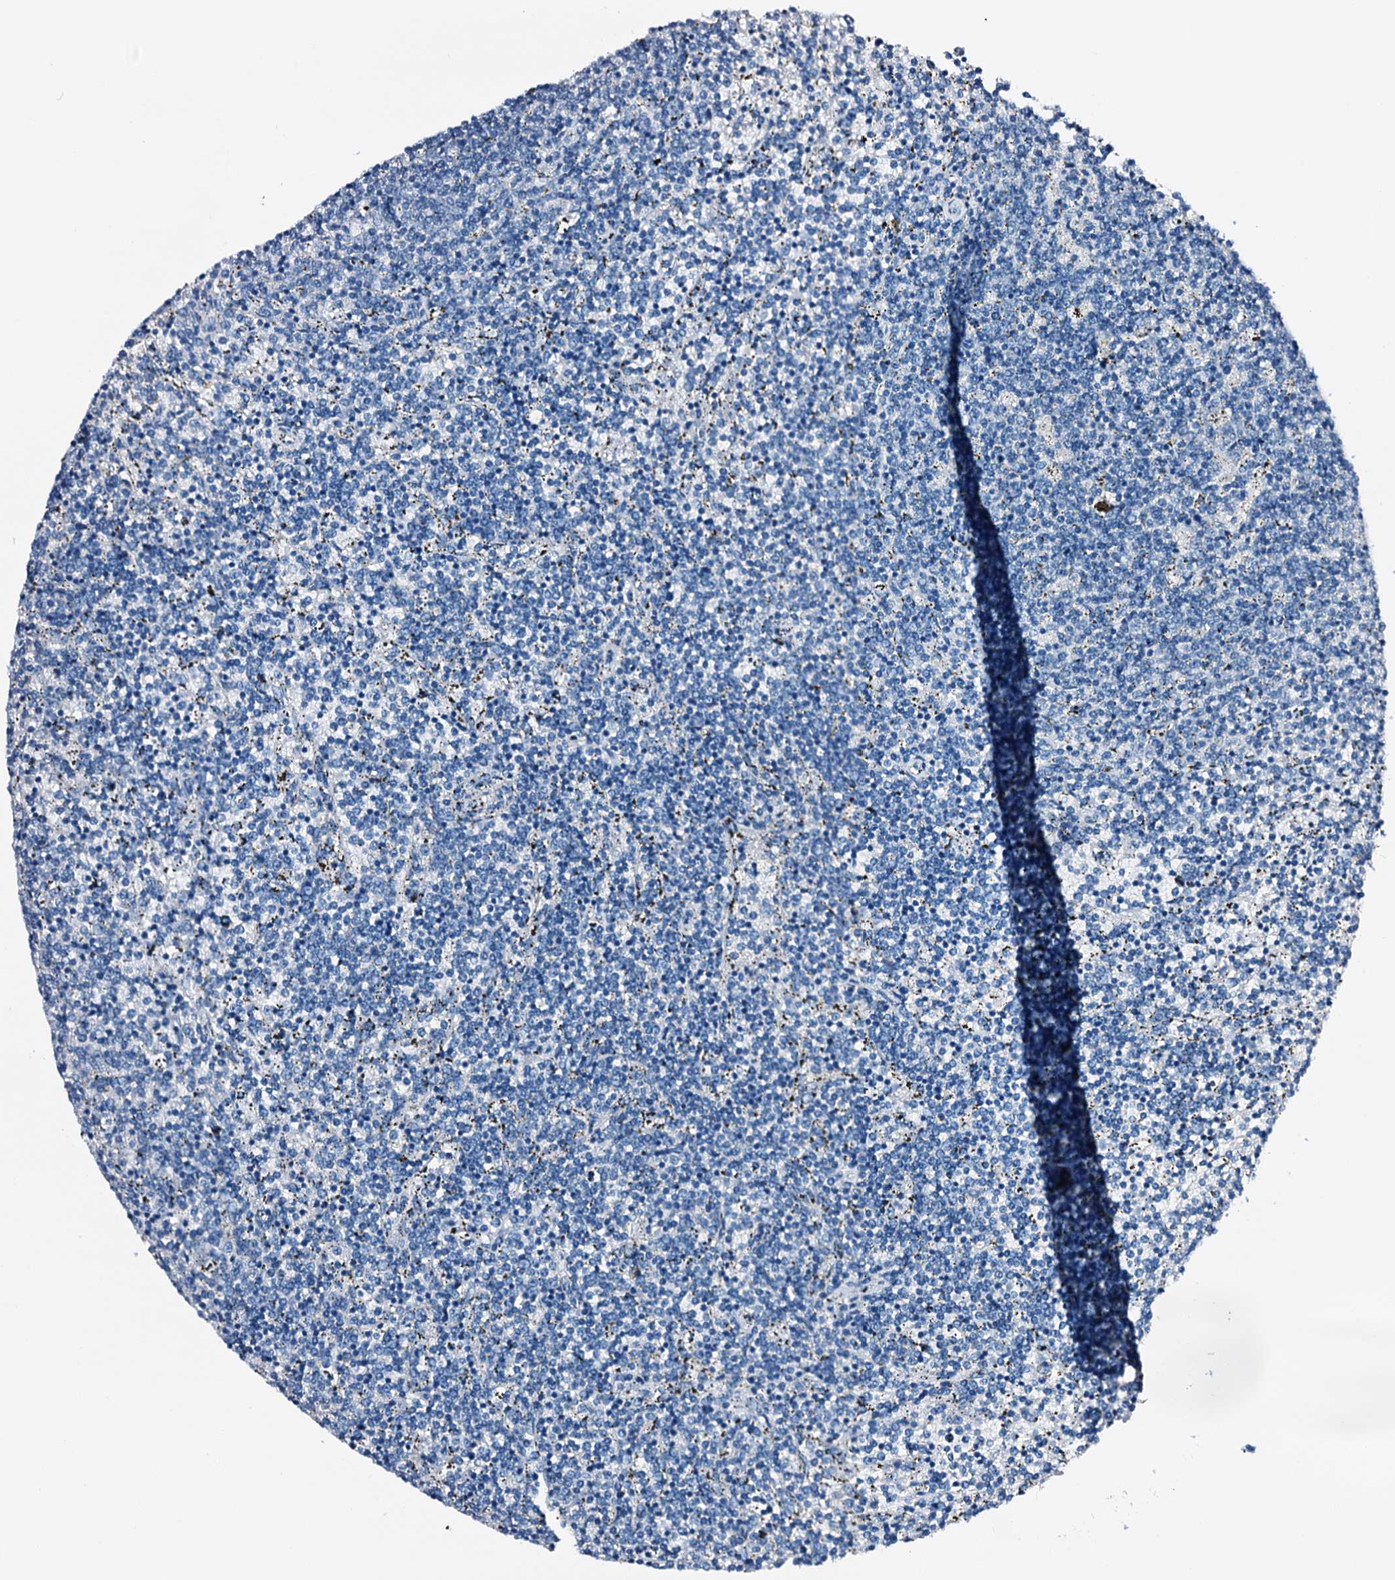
{"staining": {"intensity": "negative", "quantity": "none", "location": "none"}, "tissue": "lymphoma", "cell_type": "Tumor cells", "image_type": "cancer", "snomed": [{"axis": "morphology", "description": "Malignant lymphoma, non-Hodgkin's type, Low grade"}, {"axis": "topography", "description": "Spleen"}], "caption": "An immunohistochemistry (IHC) image of low-grade malignant lymphoma, non-Hodgkin's type is shown. There is no staining in tumor cells of low-grade malignant lymphoma, non-Hodgkin's type.", "gene": "C1QTNF4", "patient": {"sex": "female", "age": 50}}